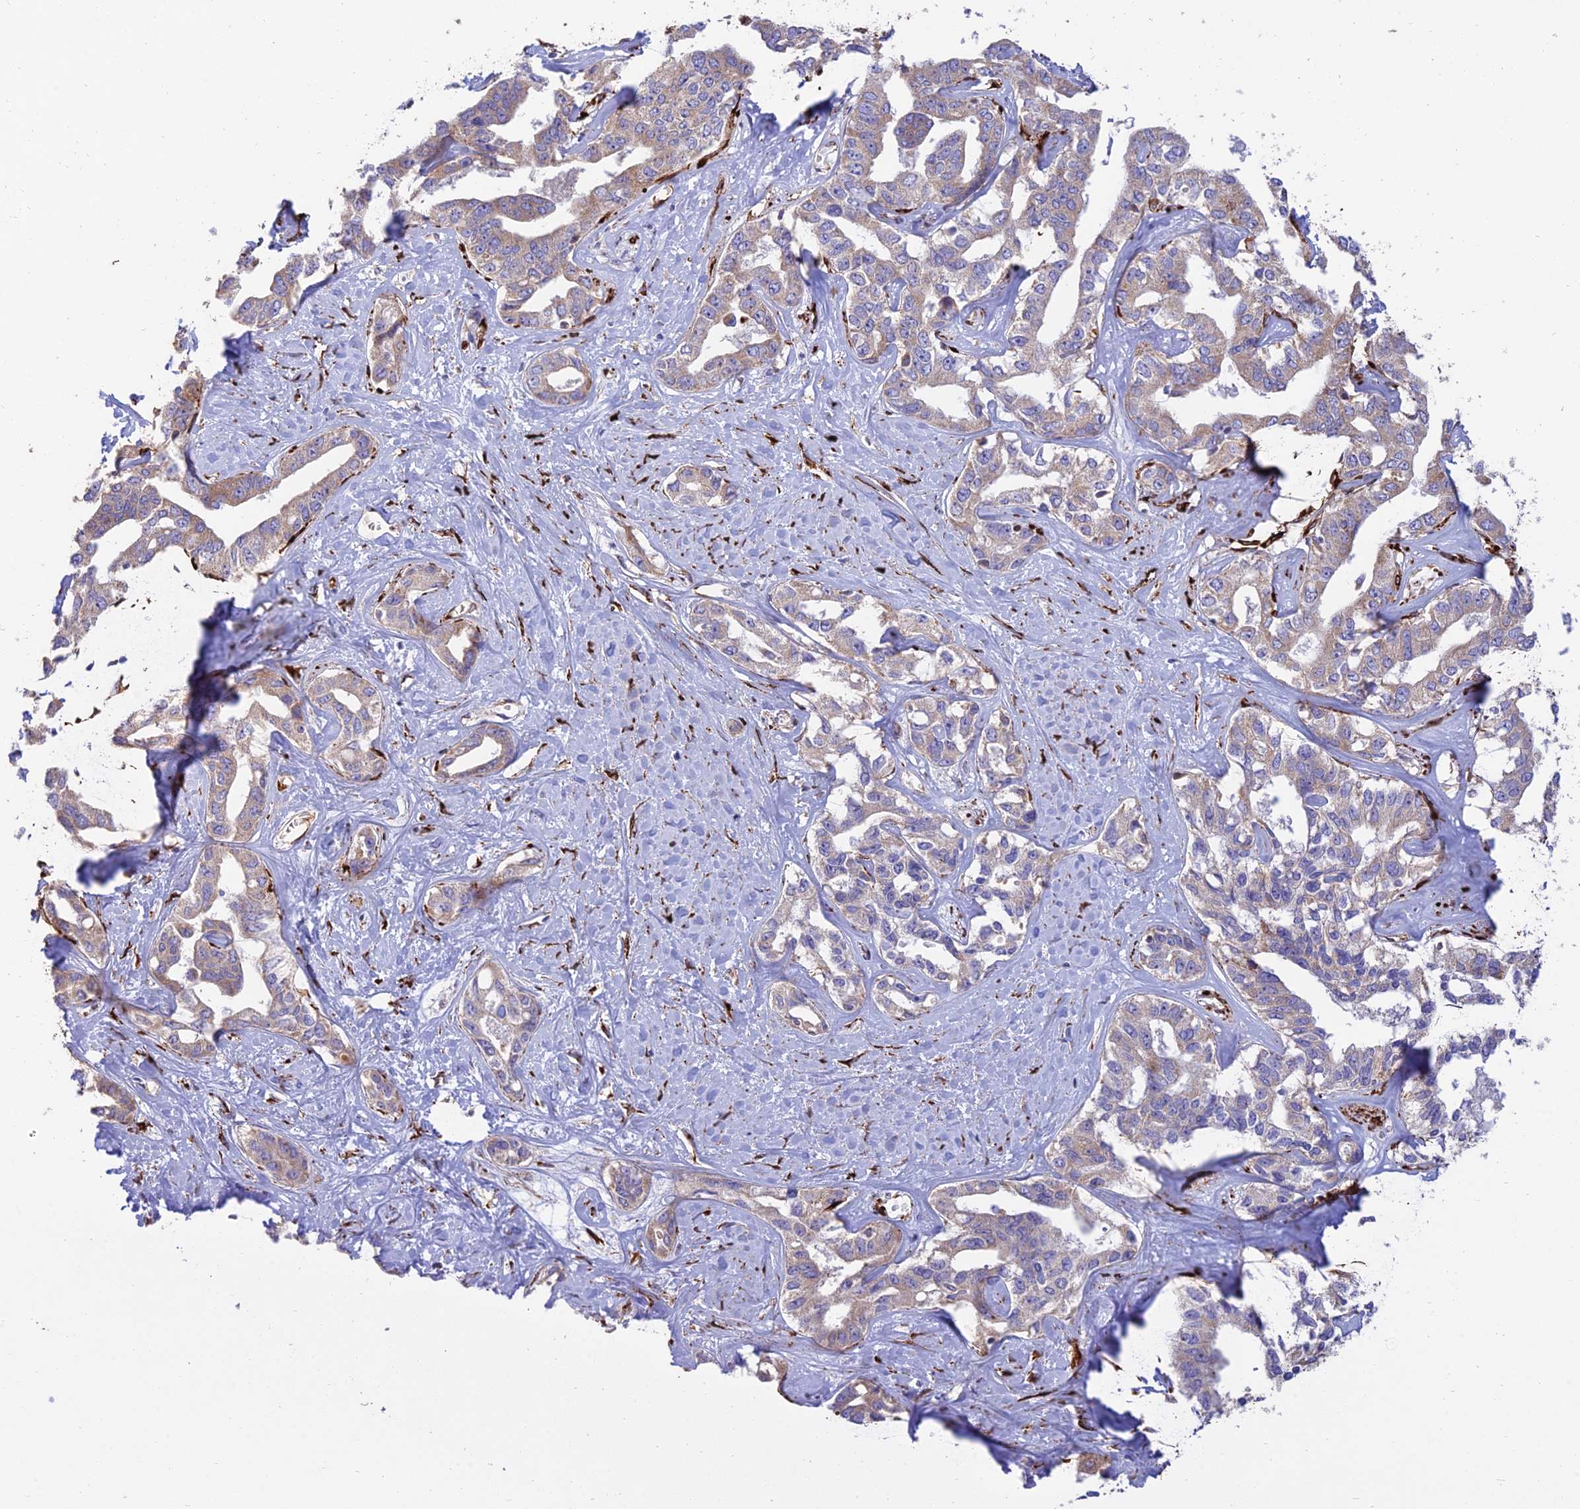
{"staining": {"intensity": "weak", "quantity": "25%-75%", "location": "cytoplasmic/membranous"}, "tissue": "liver cancer", "cell_type": "Tumor cells", "image_type": "cancer", "snomed": [{"axis": "morphology", "description": "Cholangiocarcinoma"}, {"axis": "topography", "description": "Liver"}], "caption": "A low amount of weak cytoplasmic/membranous expression is appreciated in approximately 25%-75% of tumor cells in liver cholangiocarcinoma tissue.", "gene": "RCN3", "patient": {"sex": "male", "age": 59}}